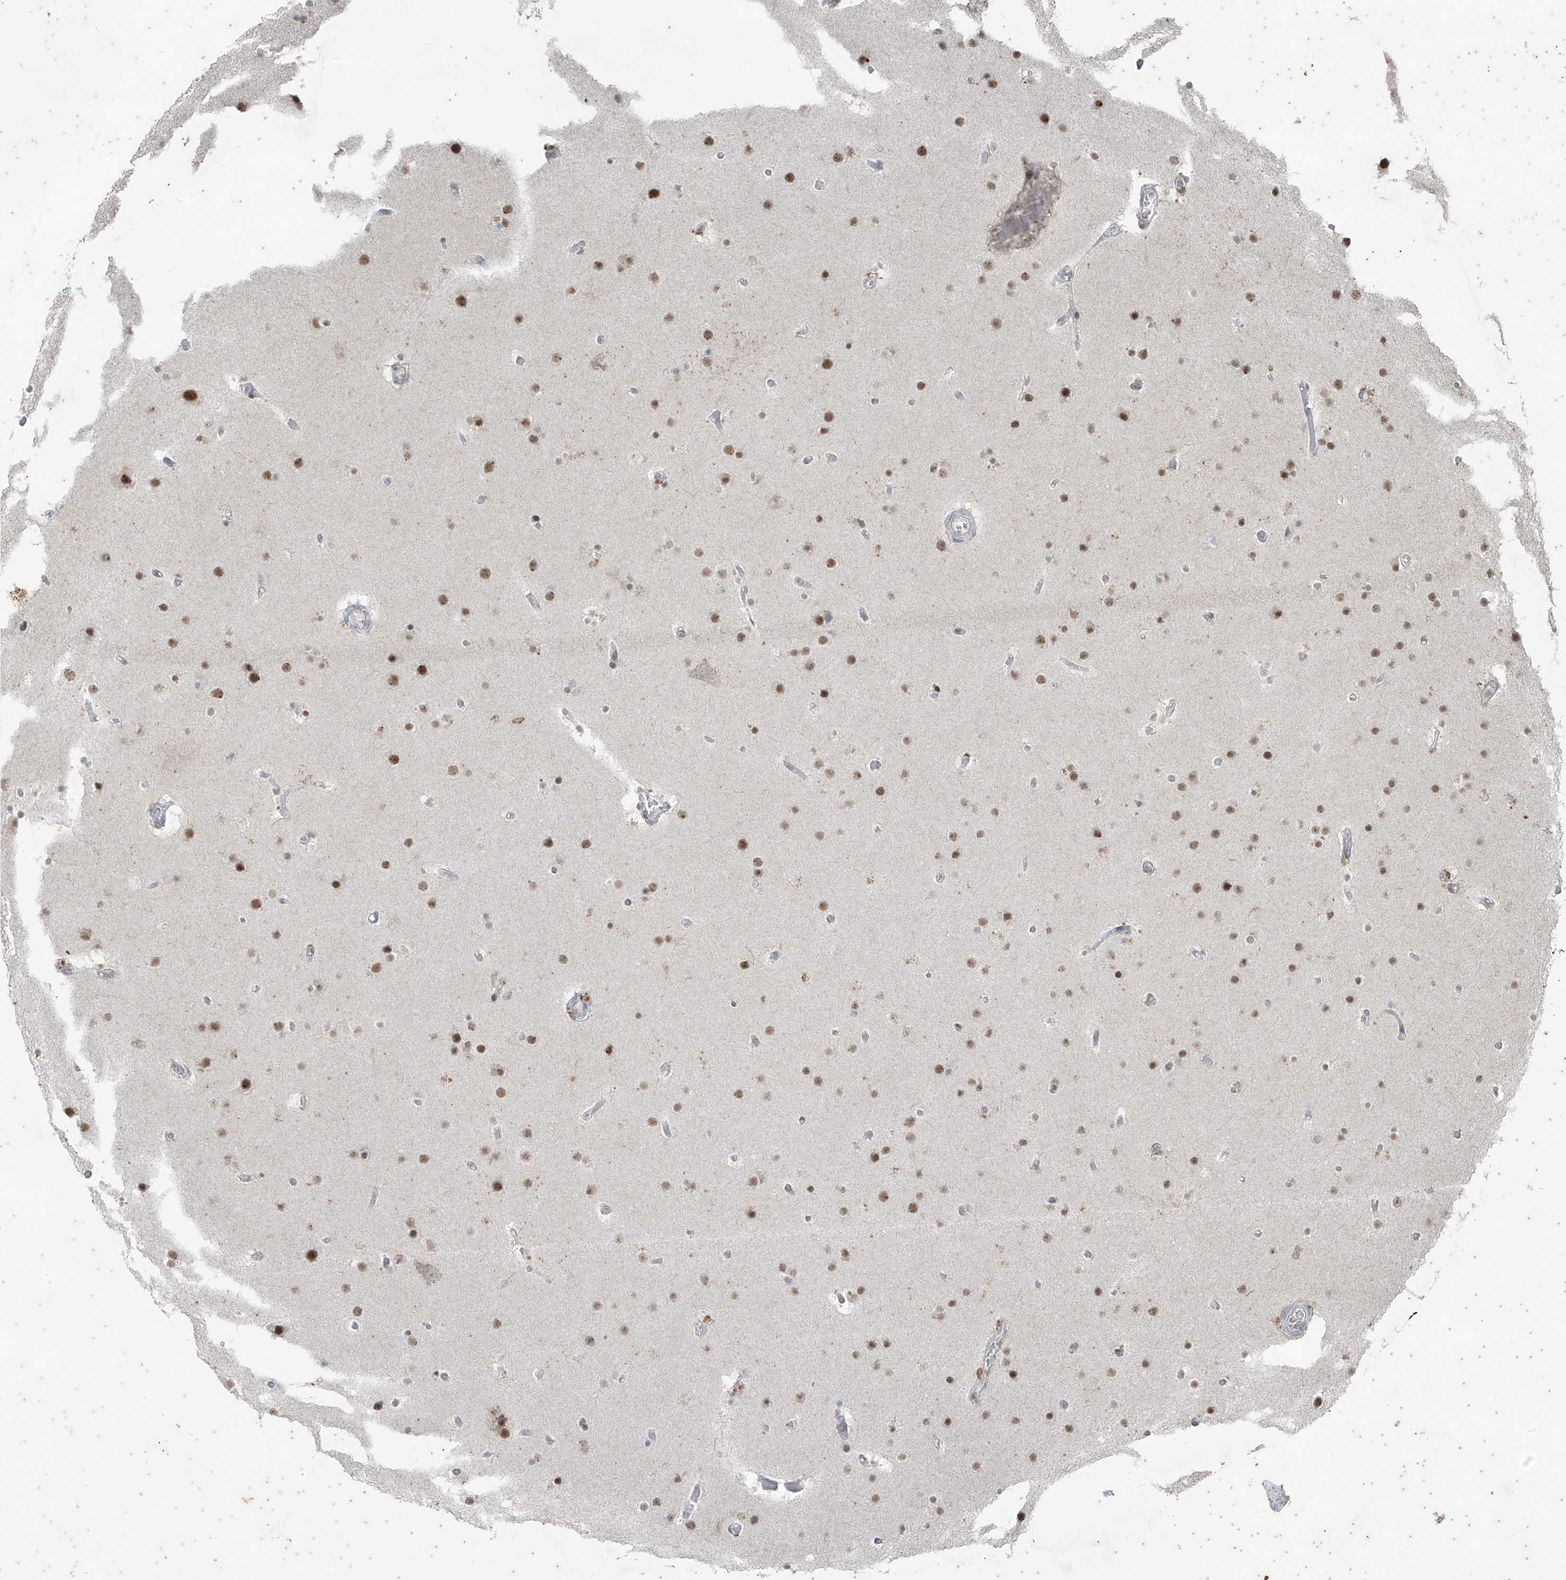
{"staining": {"intensity": "moderate", "quantity": ">75%", "location": "nuclear"}, "tissue": "glioma", "cell_type": "Tumor cells", "image_type": "cancer", "snomed": [{"axis": "morphology", "description": "Glioma, malignant, High grade"}, {"axis": "topography", "description": "Cerebral cortex"}], "caption": "IHC (DAB) staining of human glioma exhibits moderate nuclear protein expression in approximately >75% of tumor cells.", "gene": "ZNF354B", "patient": {"sex": "female", "age": 36}}